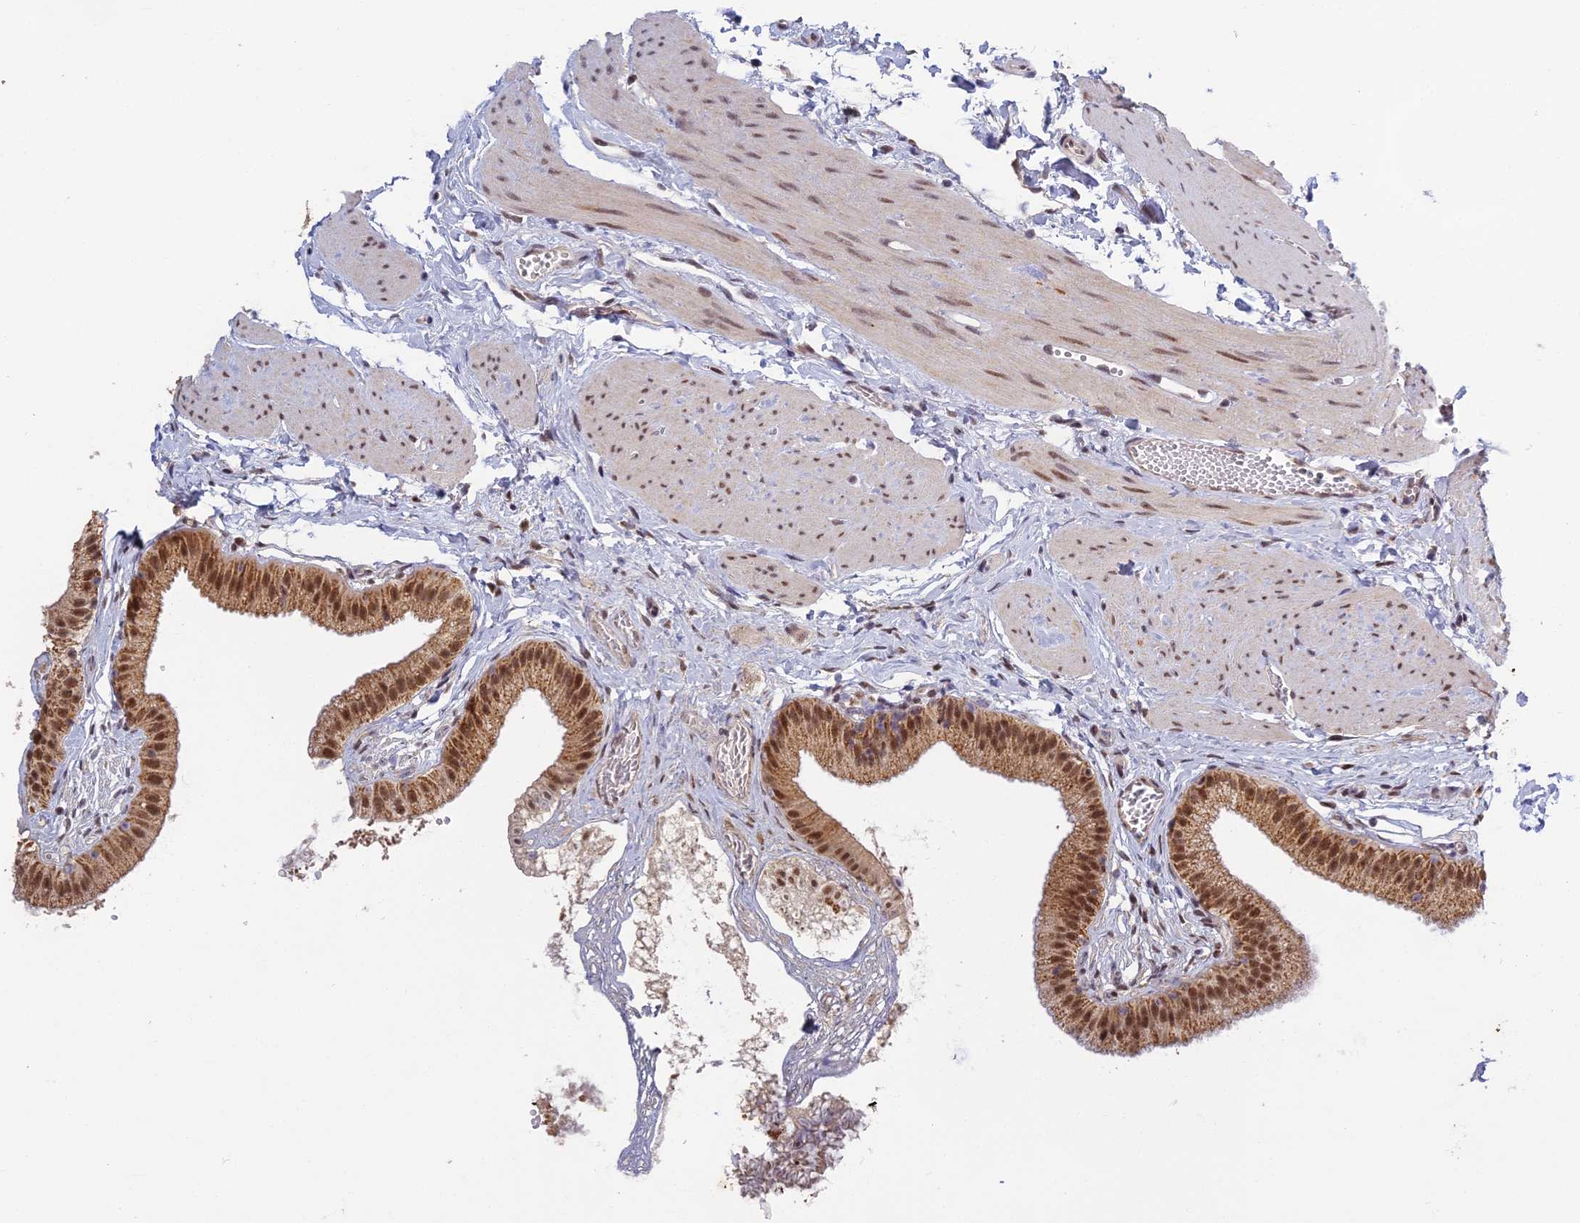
{"staining": {"intensity": "moderate", "quantity": ">75%", "location": "cytoplasmic/membranous,nuclear"}, "tissue": "gallbladder", "cell_type": "Glandular cells", "image_type": "normal", "snomed": [{"axis": "morphology", "description": "Normal tissue, NOS"}, {"axis": "topography", "description": "Gallbladder"}], "caption": "Immunohistochemistry of benign gallbladder shows medium levels of moderate cytoplasmic/membranous,nuclear expression in approximately >75% of glandular cells. The staining was performed using DAB (3,3'-diaminobenzidine), with brown indicating positive protein expression. Nuclei are stained blue with hematoxylin.", "gene": "MORF4L1", "patient": {"sex": "female", "age": 54}}